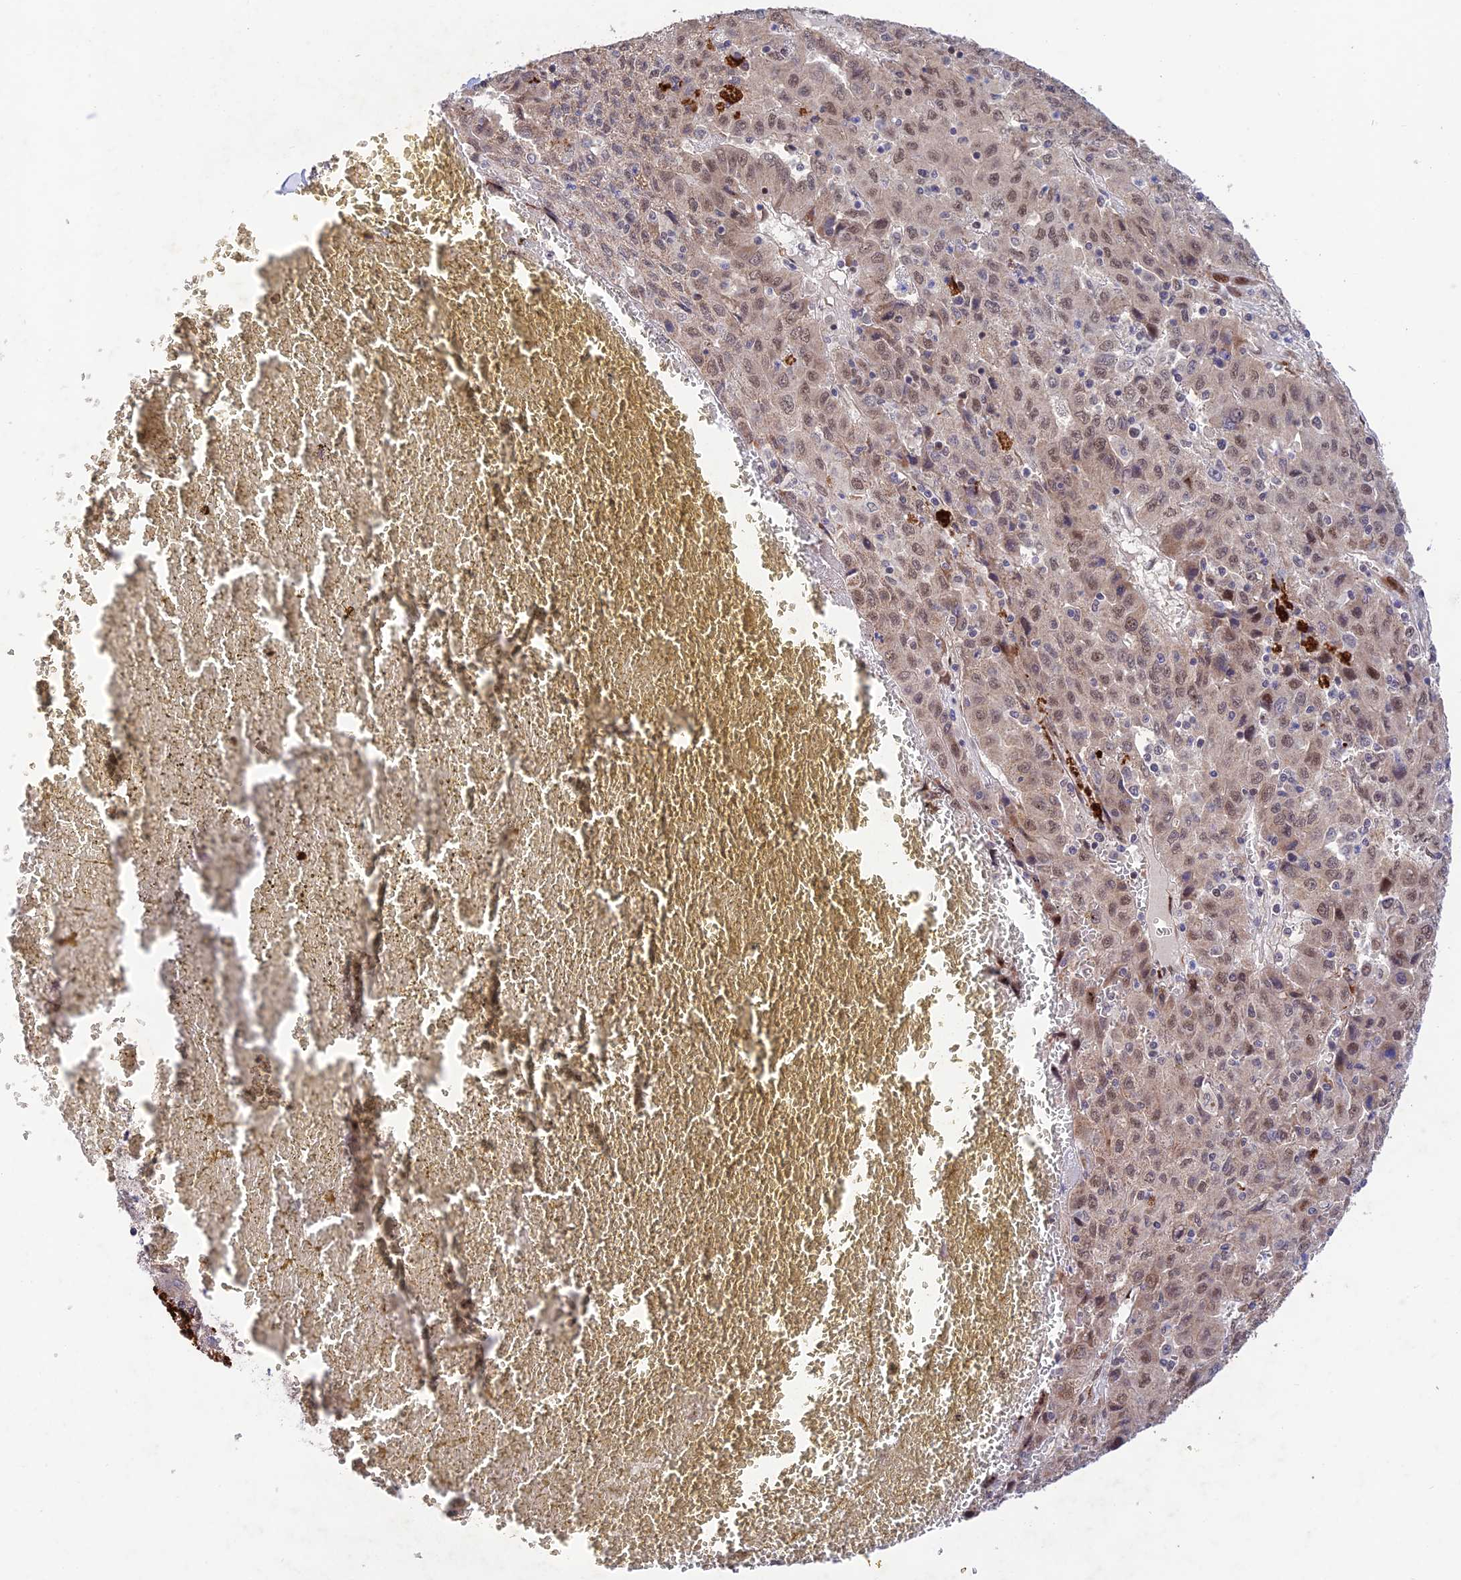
{"staining": {"intensity": "moderate", "quantity": ">75%", "location": "nuclear"}, "tissue": "liver cancer", "cell_type": "Tumor cells", "image_type": "cancer", "snomed": [{"axis": "morphology", "description": "Carcinoma, Hepatocellular, NOS"}, {"axis": "topography", "description": "Liver"}], "caption": "Protein positivity by immunohistochemistry (IHC) demonstrates moderate nuclear expression in about >75% of tumor cells in liver cancer.", "gene": "WDR55", "patient": {"sex": "female", "age": 53}}